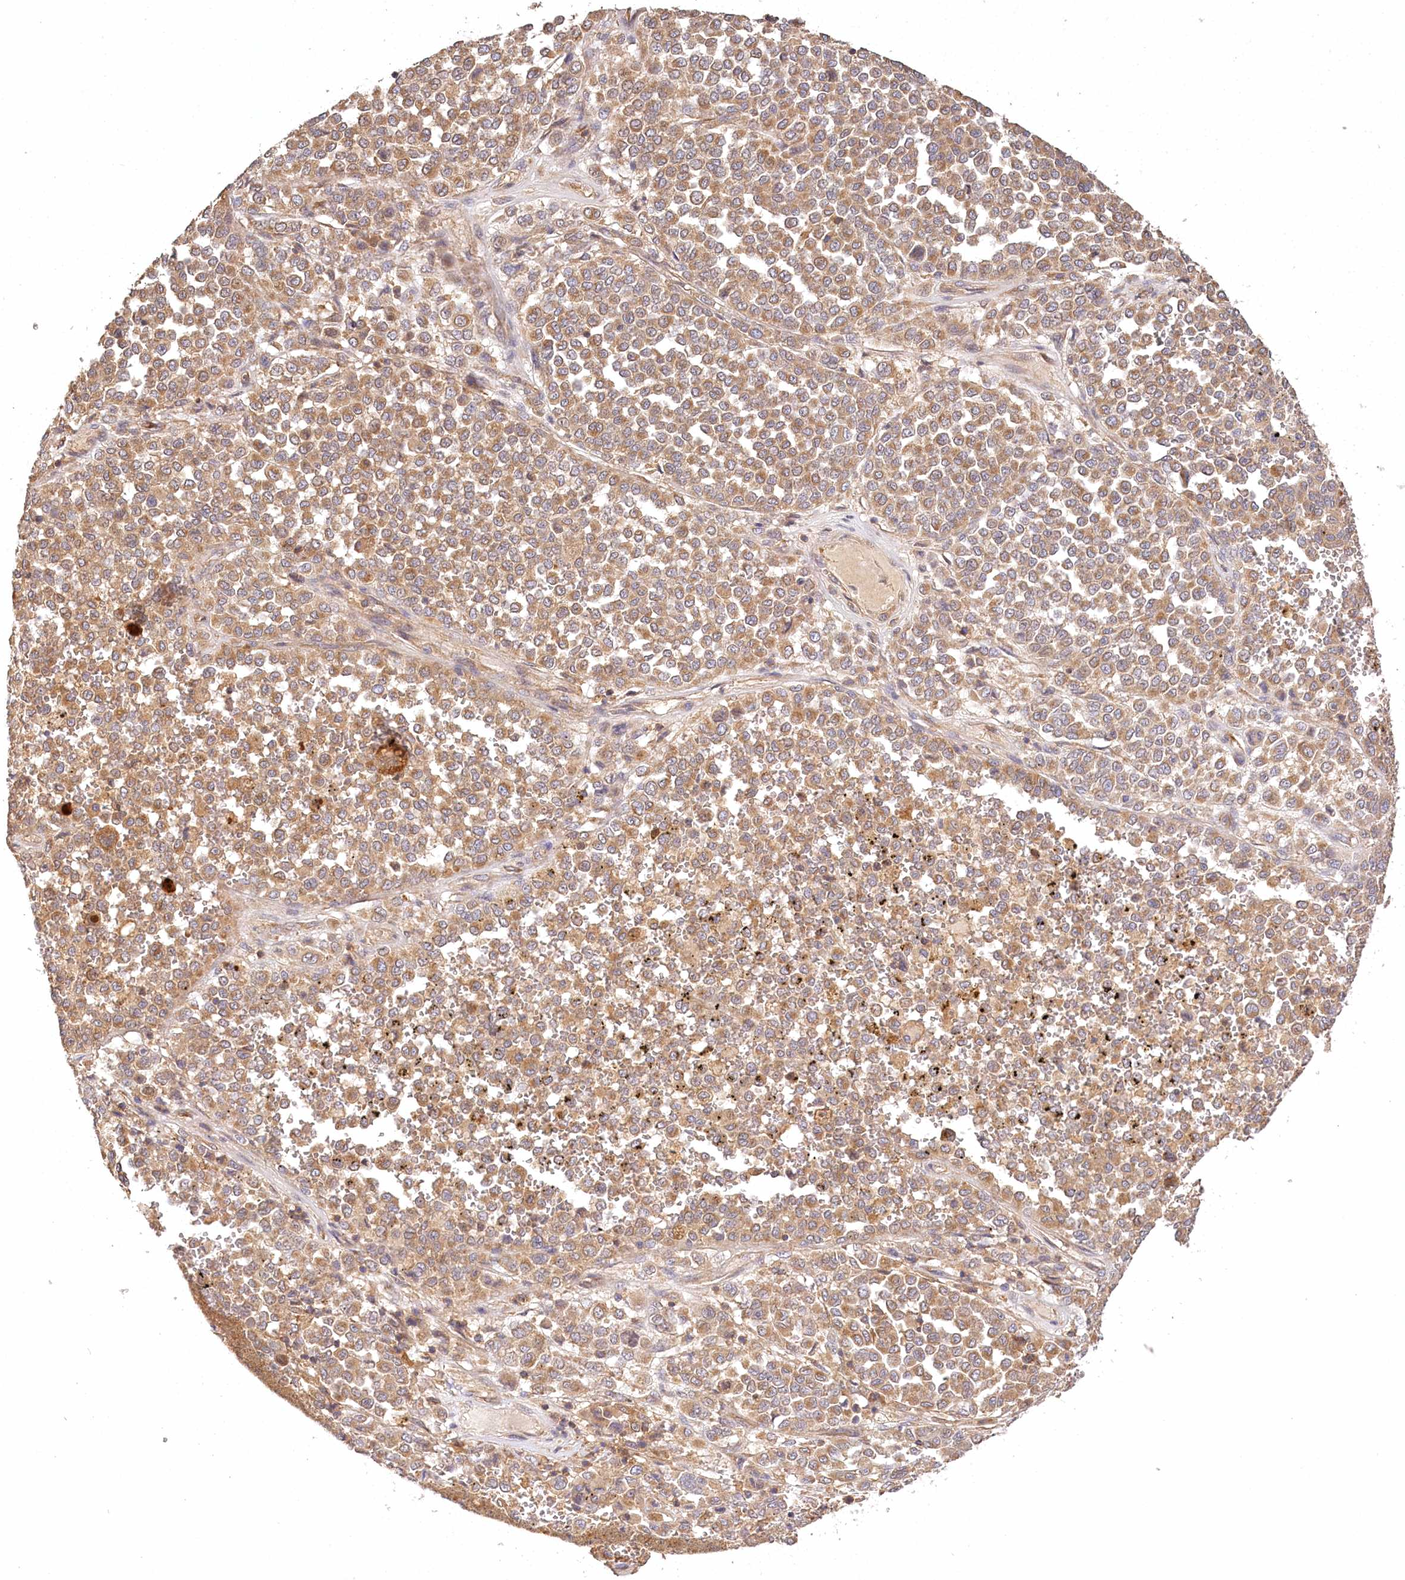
{"staining": {"intensity": "moderate", "quantity": ">75%", "location": "cytoplasmic/membranous"}, "tissue": "melanoma", "cell_type": "Tumor cells", "image_type": "cancer", "snomed": [{"axis": "morphology", "description": "Malignant melanoma, Metastatic site"}, {"axis": "topography", "description": "Pancreas"}], "caption": "Immunohistochemistry staining of melanoma, which reveals medium levels of moderate cytoplasmic/membranous staining in about >75% of tumor cells indicating moderate cytoplasmic/membranous protein positivity. The staining was performed using DAB (3,3'-diaminobenzidine) (brown) for protein detection and nuclei were counterstained in hematoxylin (blue).", "gene": "LSS", "patient": {"sex": "female", "age": 30}}